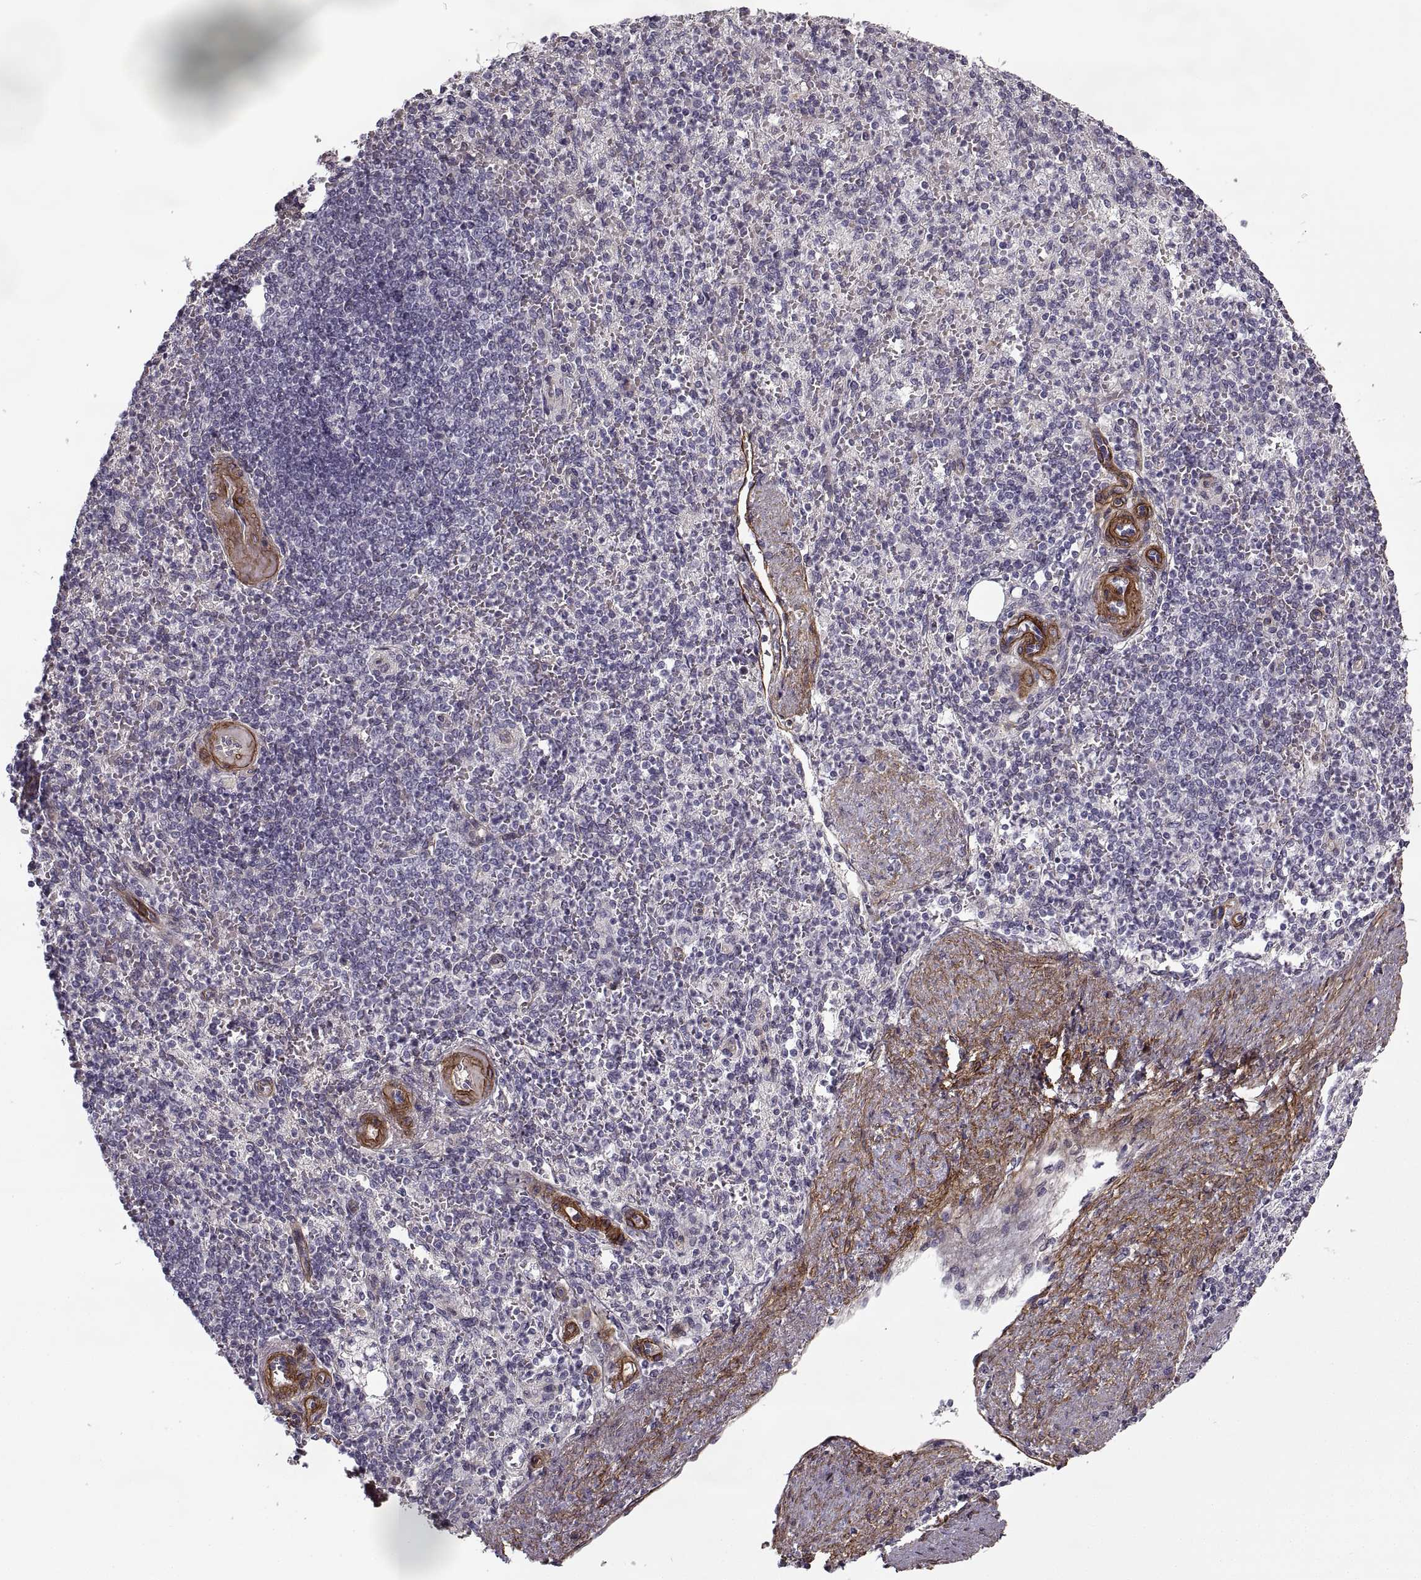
{"staining": {"intensity": "negative", "quantity": "none", "location": "none"}, "tissue": "spleen", "cell_type": "Cells in red pulp", "image_type": "normal", "snomed": [{"axis": "morphology", "description": "Normal tissue, NOS"}, {"axis": "topography", "description": "Spleen"}], "caption": "Human spleen stained for a protein using immunohistochemistry (IHC) displays no positivity in cells in red pulp.", "gene": "LAMB2", "patient": {"sex": "female", "age": 74}}